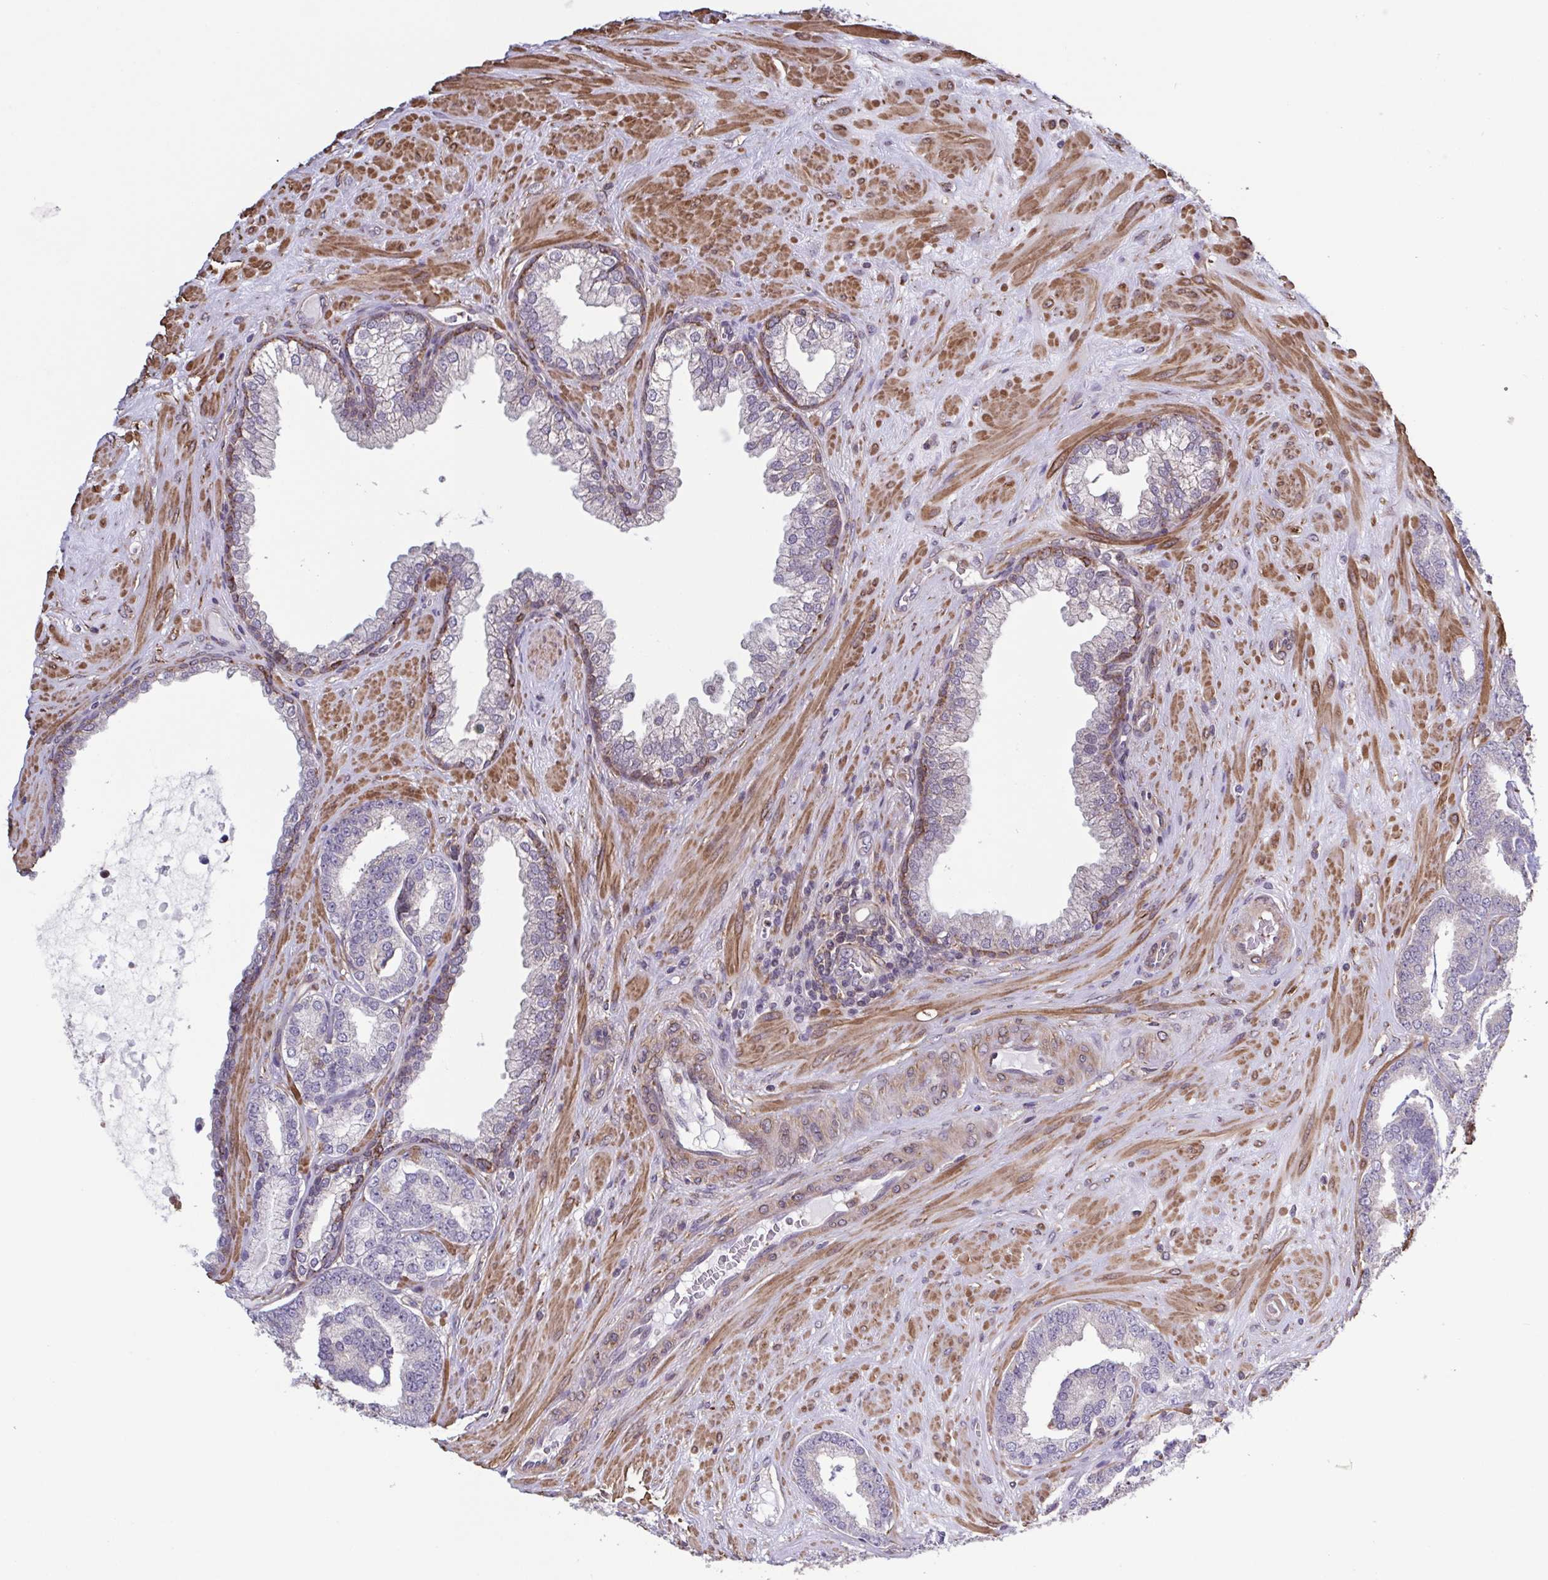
{"staining": {"intensity": "negative", "quantity": "none", "location": "none"}, "tissue": "prostate cancer", "cell_type": "Tumor cells", "image_type": "cancer", "snomed": [{"axis": "morphology", "description": "Adenocarcinoma, High grade"}, {"axis": "topography", "description": "Prostate"}], "caption": "Tumor cells show no significant staining in prostate cancer.", "gene": "ZNF200", "patient": {"sex": "male", "age": 62}}